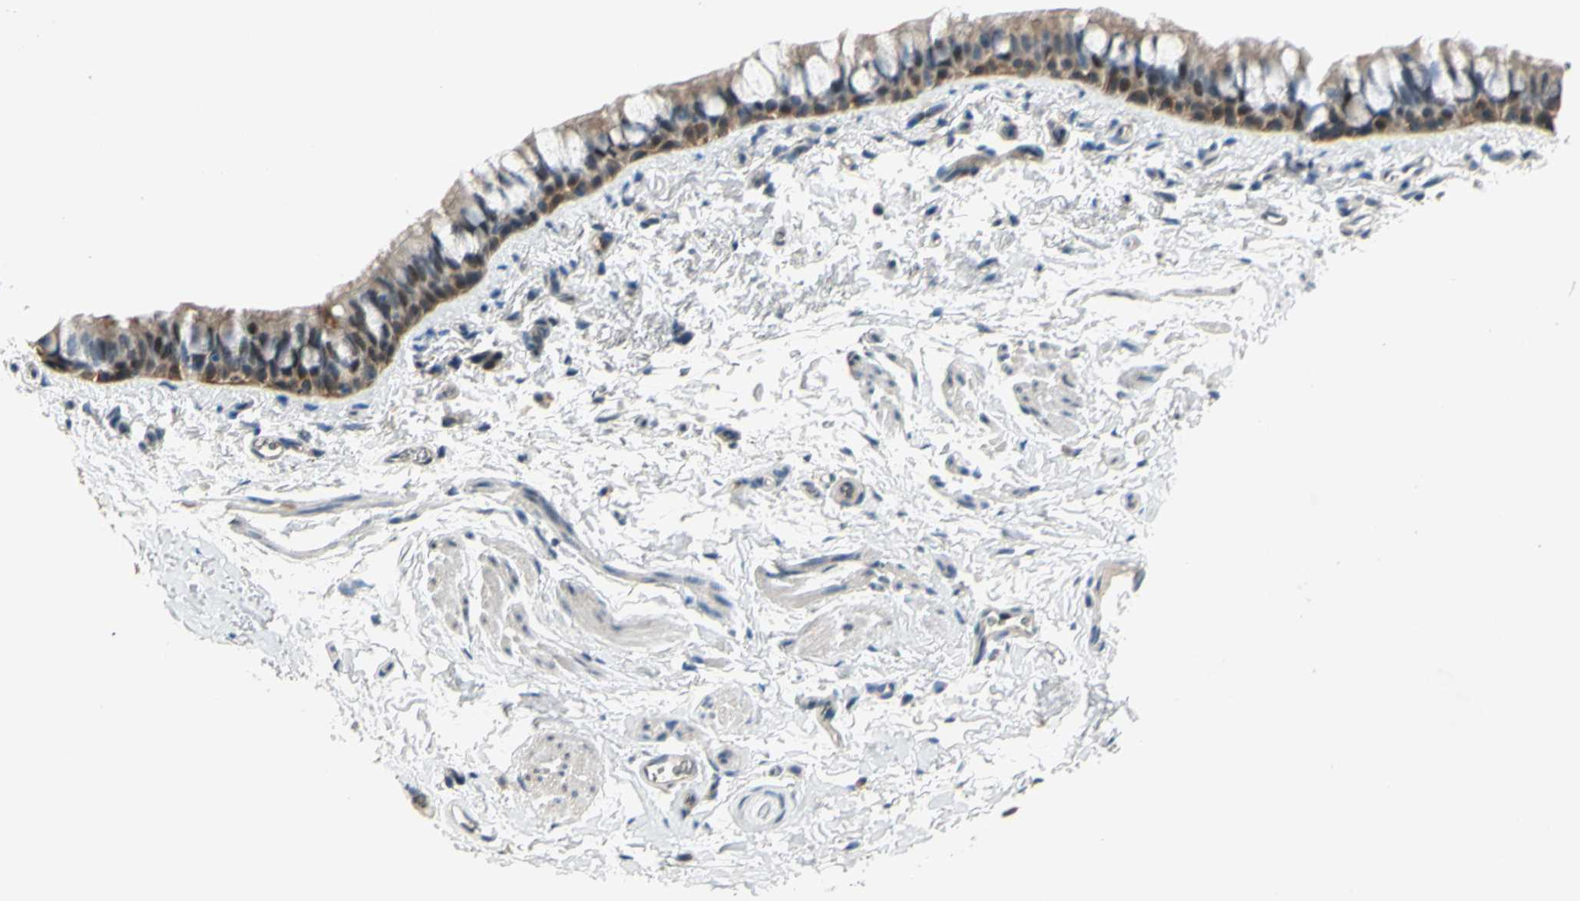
{"staining": {"intensity": "moderate", "quantity": ">75%", "location": "cytoplasmic/membranous,nuclear"}, "tissue": "bronchus", "cell_type": "Respiratory epithelial cells", "image_type": "normal", "snomed": [{"axis": "morphology", "description": "Normal tissue, NOS"}, {"axis": "morphology", "description": "Malignant melanoma, Metastatic site"}, {"axis": "topography", "description": "Bronchus"}, {"axis": "topography", "description": "Lung"}], "caption": "Protein expression analysis of normal human bronchus reveals moderate cytoplasmic/membranous,nuclear staining in approximately >75% of respiratory epithelial cells.", "gene": "ZNF184", "patient": {"sex": "male", "age": 64}}